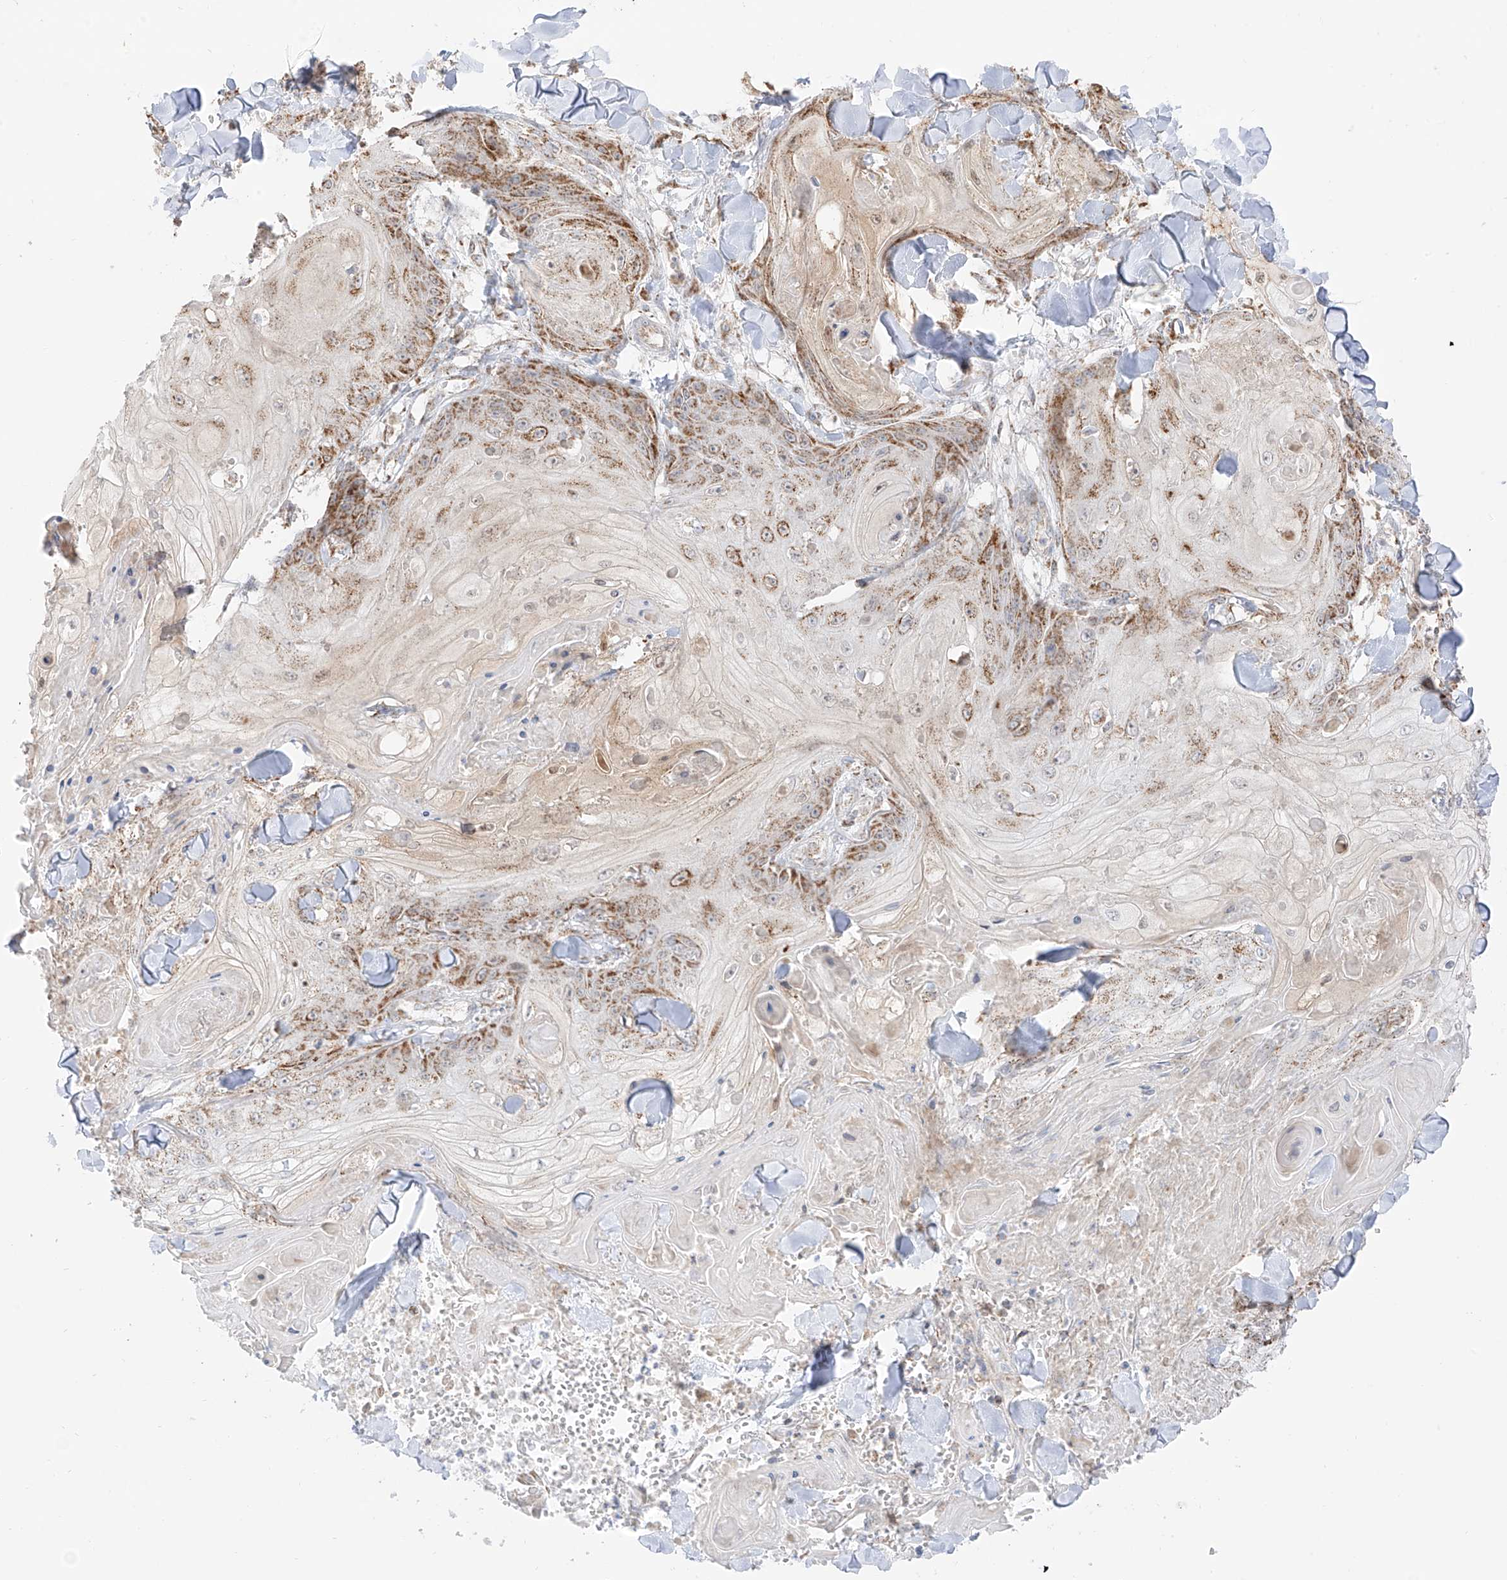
{"staining": {"intensity": "moderate", "quantity": ">75%", "location": "cytoplasmic/membranous"}, "tissue": "skin cancer", "cell_type": "Tumor cells", "image_type": "cancer", "snomed": [{"axis": "morphology", "description": "Squamous cell carcinoma, NOS"}, {"axis": "topography", "description": "Skin"}], "caption": "The micrograph exhibits staining of skin cancer (squamous cell carcinoma), revealing moderate cytoplasmic/membranous protein positivity (brown color) within tumor cells.", "gene": "ETHE1", "patient": {"sex": "male", "age": 74}}